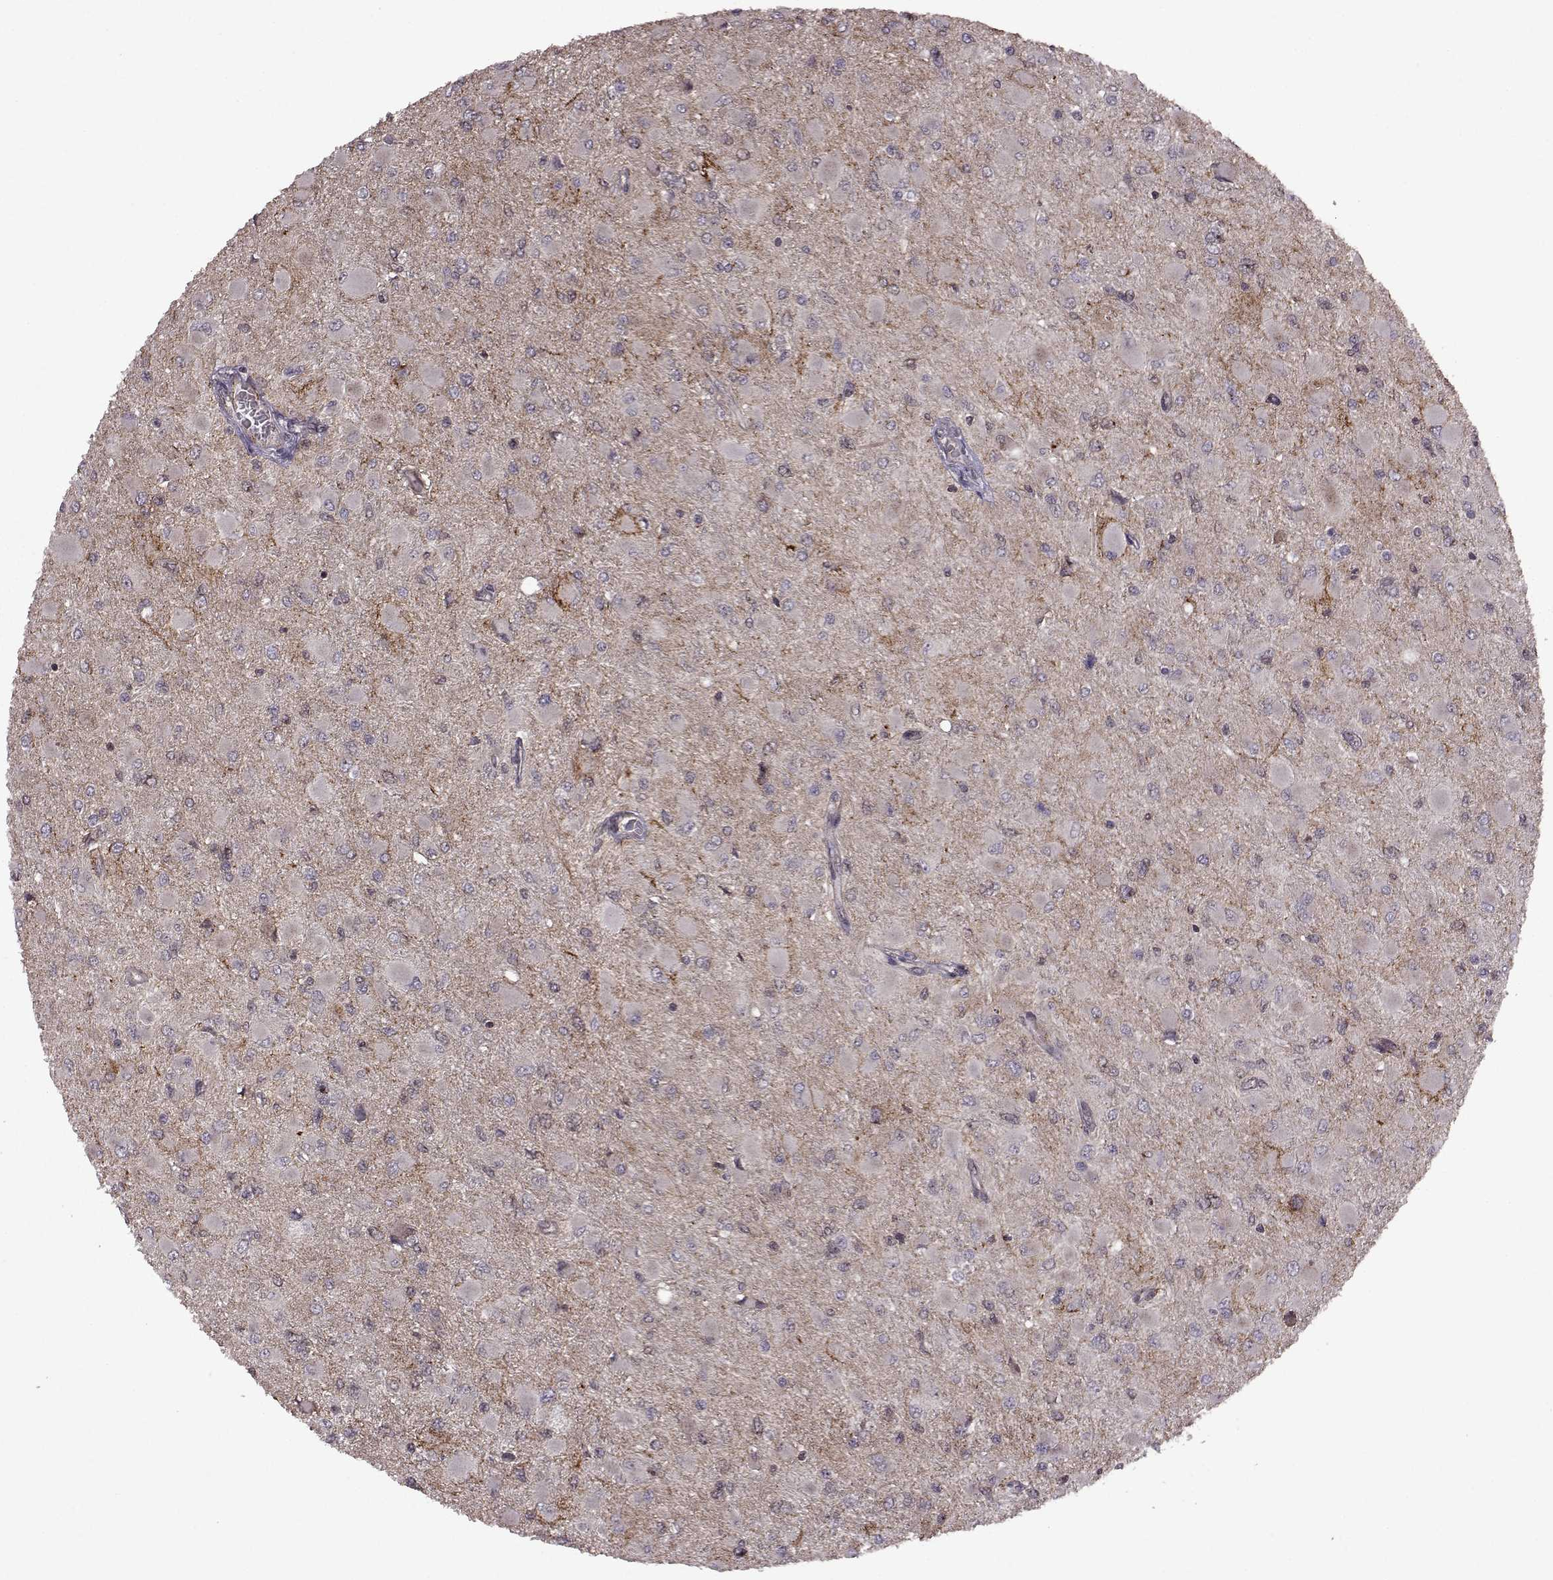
{"staining": {"intensity": "negative", "quantity": "none", "location": "none"}, "tissue": "glioma", "cell_type": "Tumor cells", "image_type": "cancer", "snomed": [{"axis": "morphology", "description": "Glioma, malignant, High grade"}, {"axis": "topography", "description": "Cerebral cortex"}], "caption": "Immunohistochemistry (IHC) of high-grade glioma (malignant) shows no positivity in tumor cells. Brightfield microscopy of IHC stained with DAB (brown) and hematoxylin (blue), captured at high magnification.", "gene": "TRMU", "patient": {"sex": "female", "age": 36}}